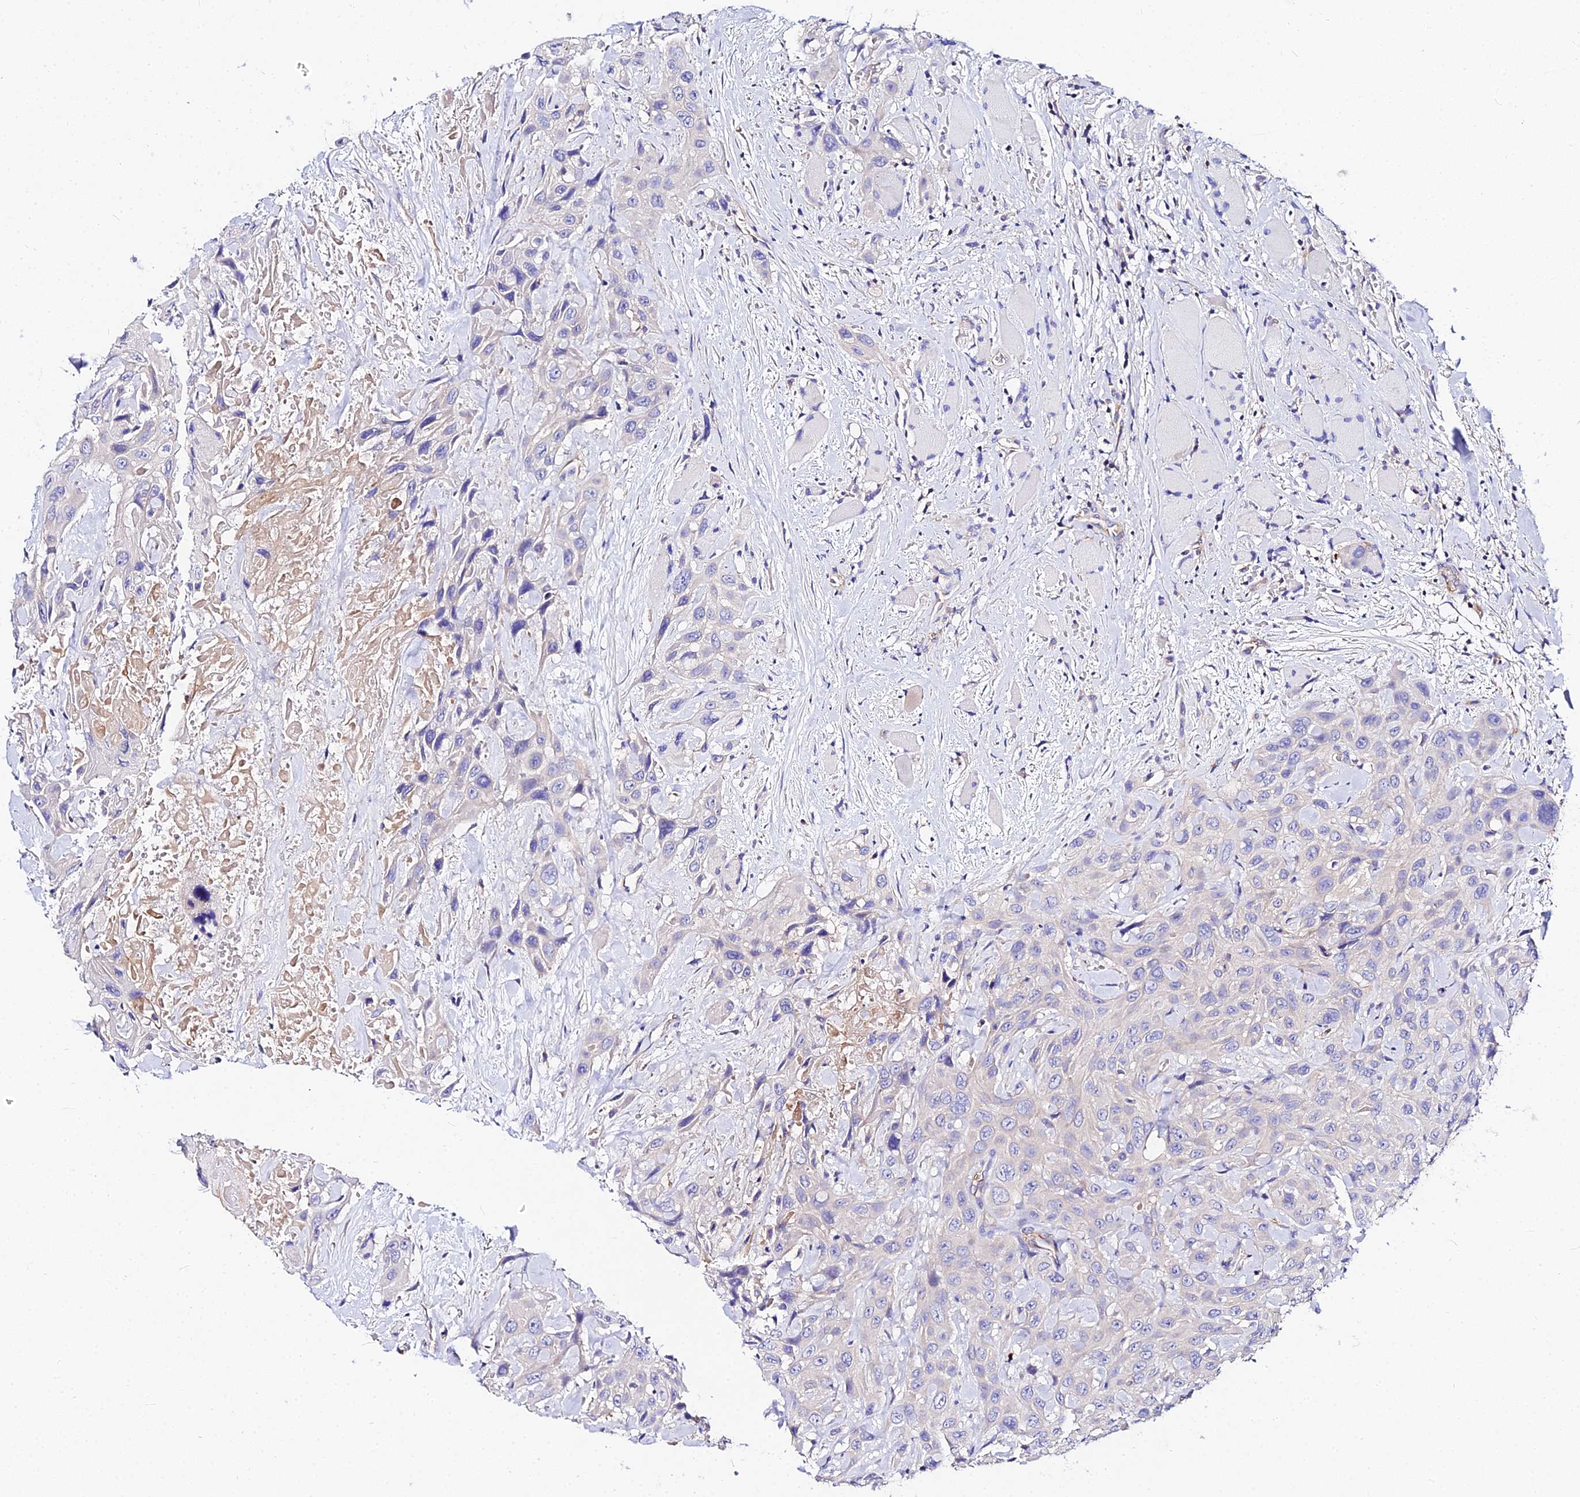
{"staining": {"intensity": "negative", "quantity": "none", "location": "none"}, "tissue": "head and neck cancer", "cell_type": "Tumor cells", "image_type": "cancer", "snomed": [{"axis": "morphology", "description": "Squamous cell carcinoma, NOS"}, {"axis": "topography", "description": "Head-Neck"}], "caption": "Histopathology image shows no significant protein staining in tumor cells of head and neck cancer.", "gene": "DAW1", "patient": {"sex": "male", "age": 81}}